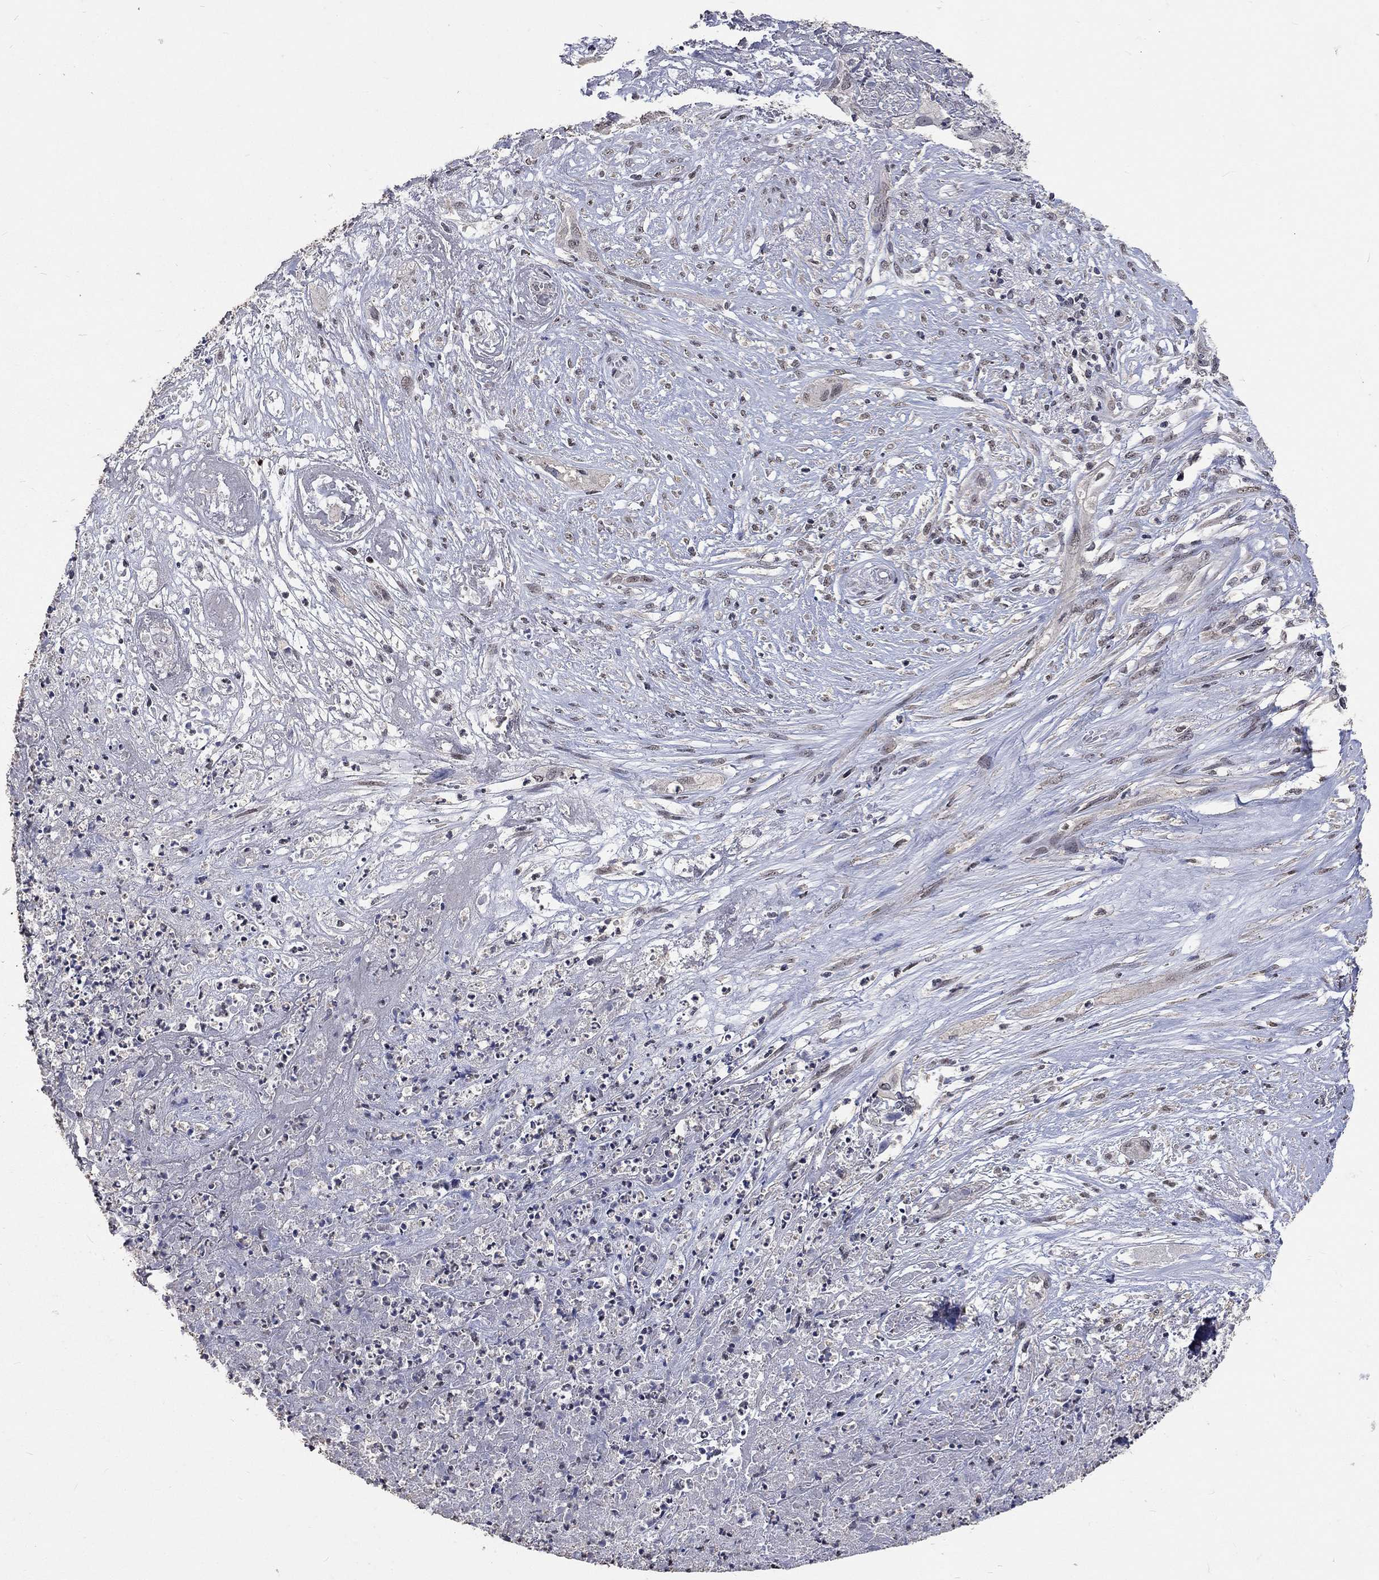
{"staining": {"intensity": "negative", "quantity": "none", "location": "none"}, "tissue": "cervical cancer", "cell_type": "Tumor cells", "image_type": "cancer", "snomed": [{"axis": "morphology", "description": "Squamous cell carcinoma, NOS"}, {"axis": "topography", "description": "Cervix"}], "caption": "Micrograph shows no significant protein staining in tumor cells of cervical cancer.", "gene": "SPATA33", "patient": {"sex": "female", "age": 57}}